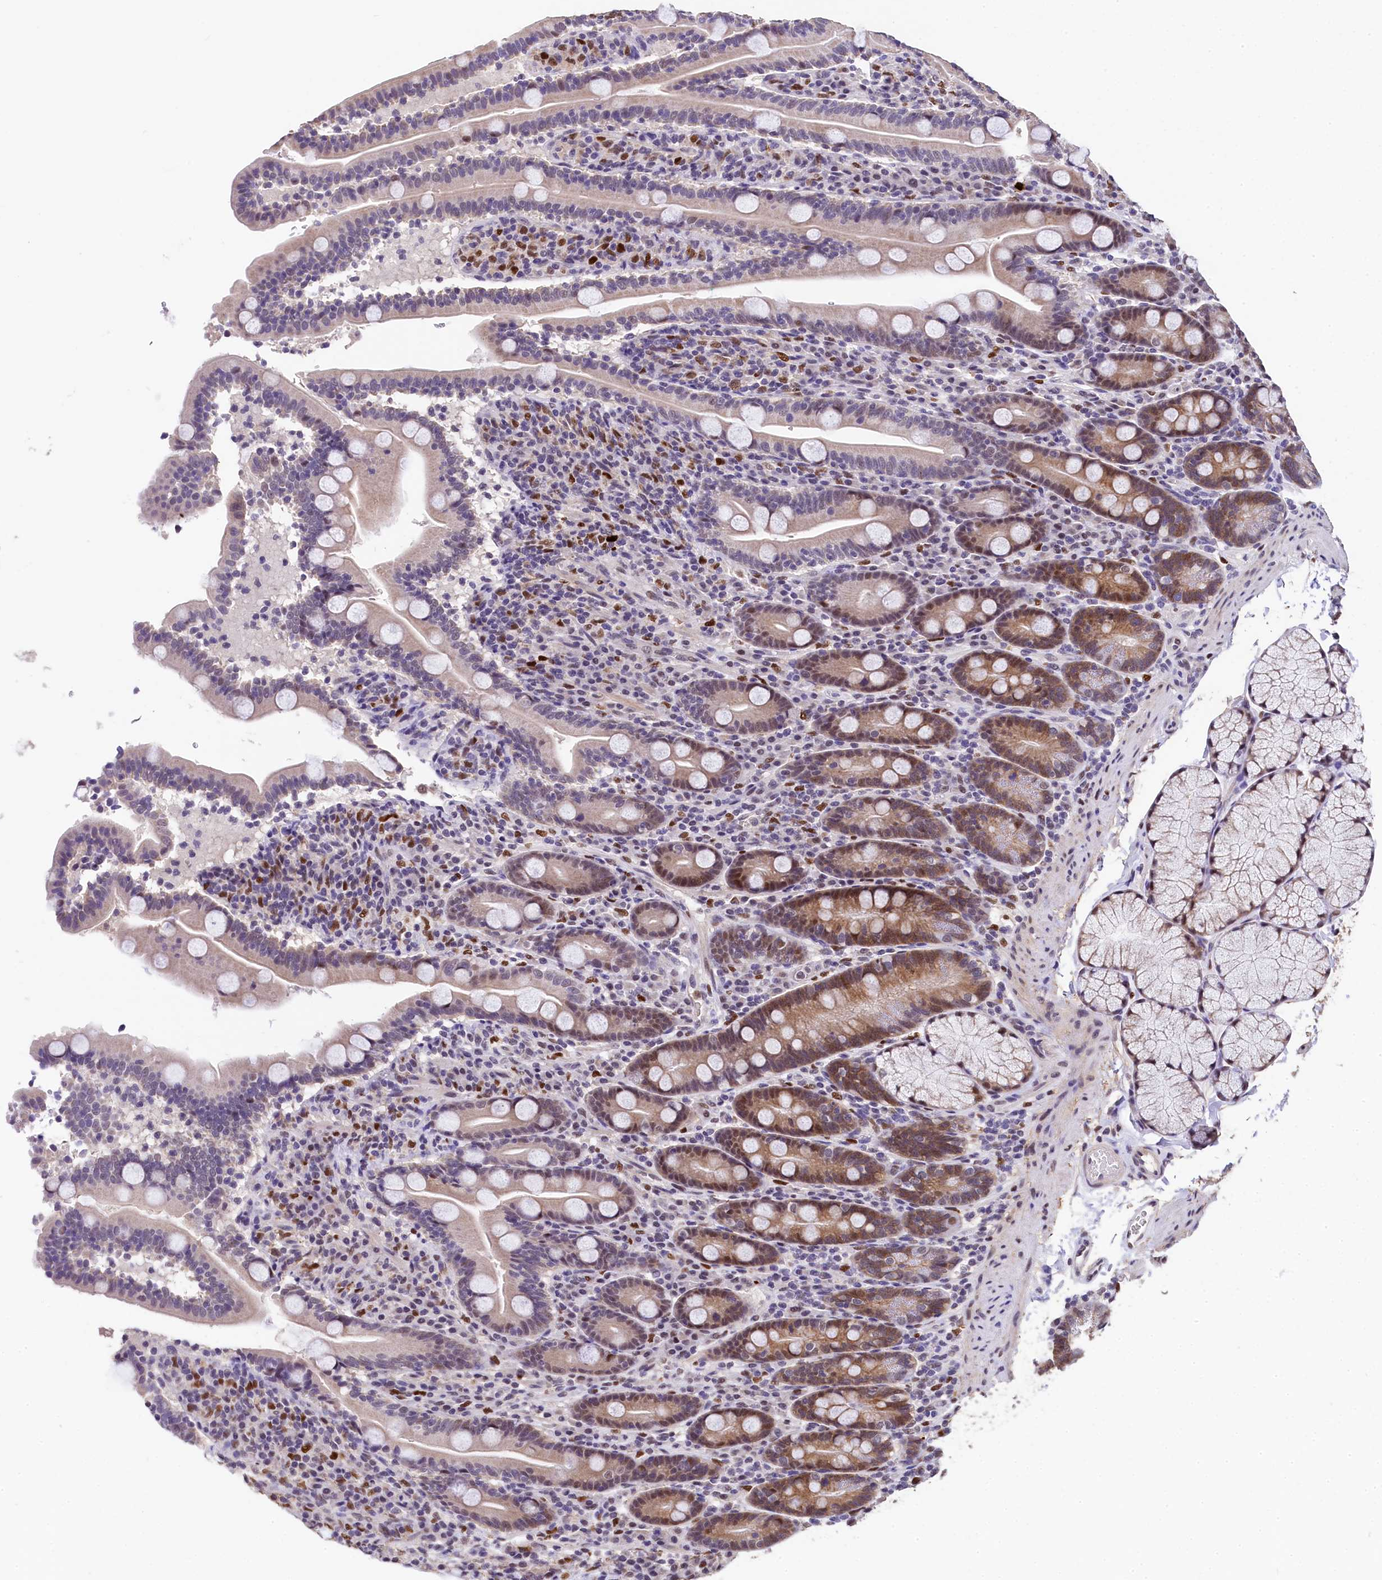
{"staining": {"intensity": "moderate", "quantity": "<25%", "location": "cytoplasmic/membranous,nuclear"}, "tissue": "duodenum", "cell_type": "Glandular cells", "image_type": "normal", "snomed": [{"axis": "morphology", "description": "Normal tissue, NOS"}, {"axis": "topography", "description": "Duodenum"}], "caption": "The histopathology image exhibits a brown stain indicating the presence of a protein in the cytoplasmic/membranous,nuclear of glandular cells in duodenum.", "gene": "HECTD4", "patient": {"sex": "male", "age": 35}}